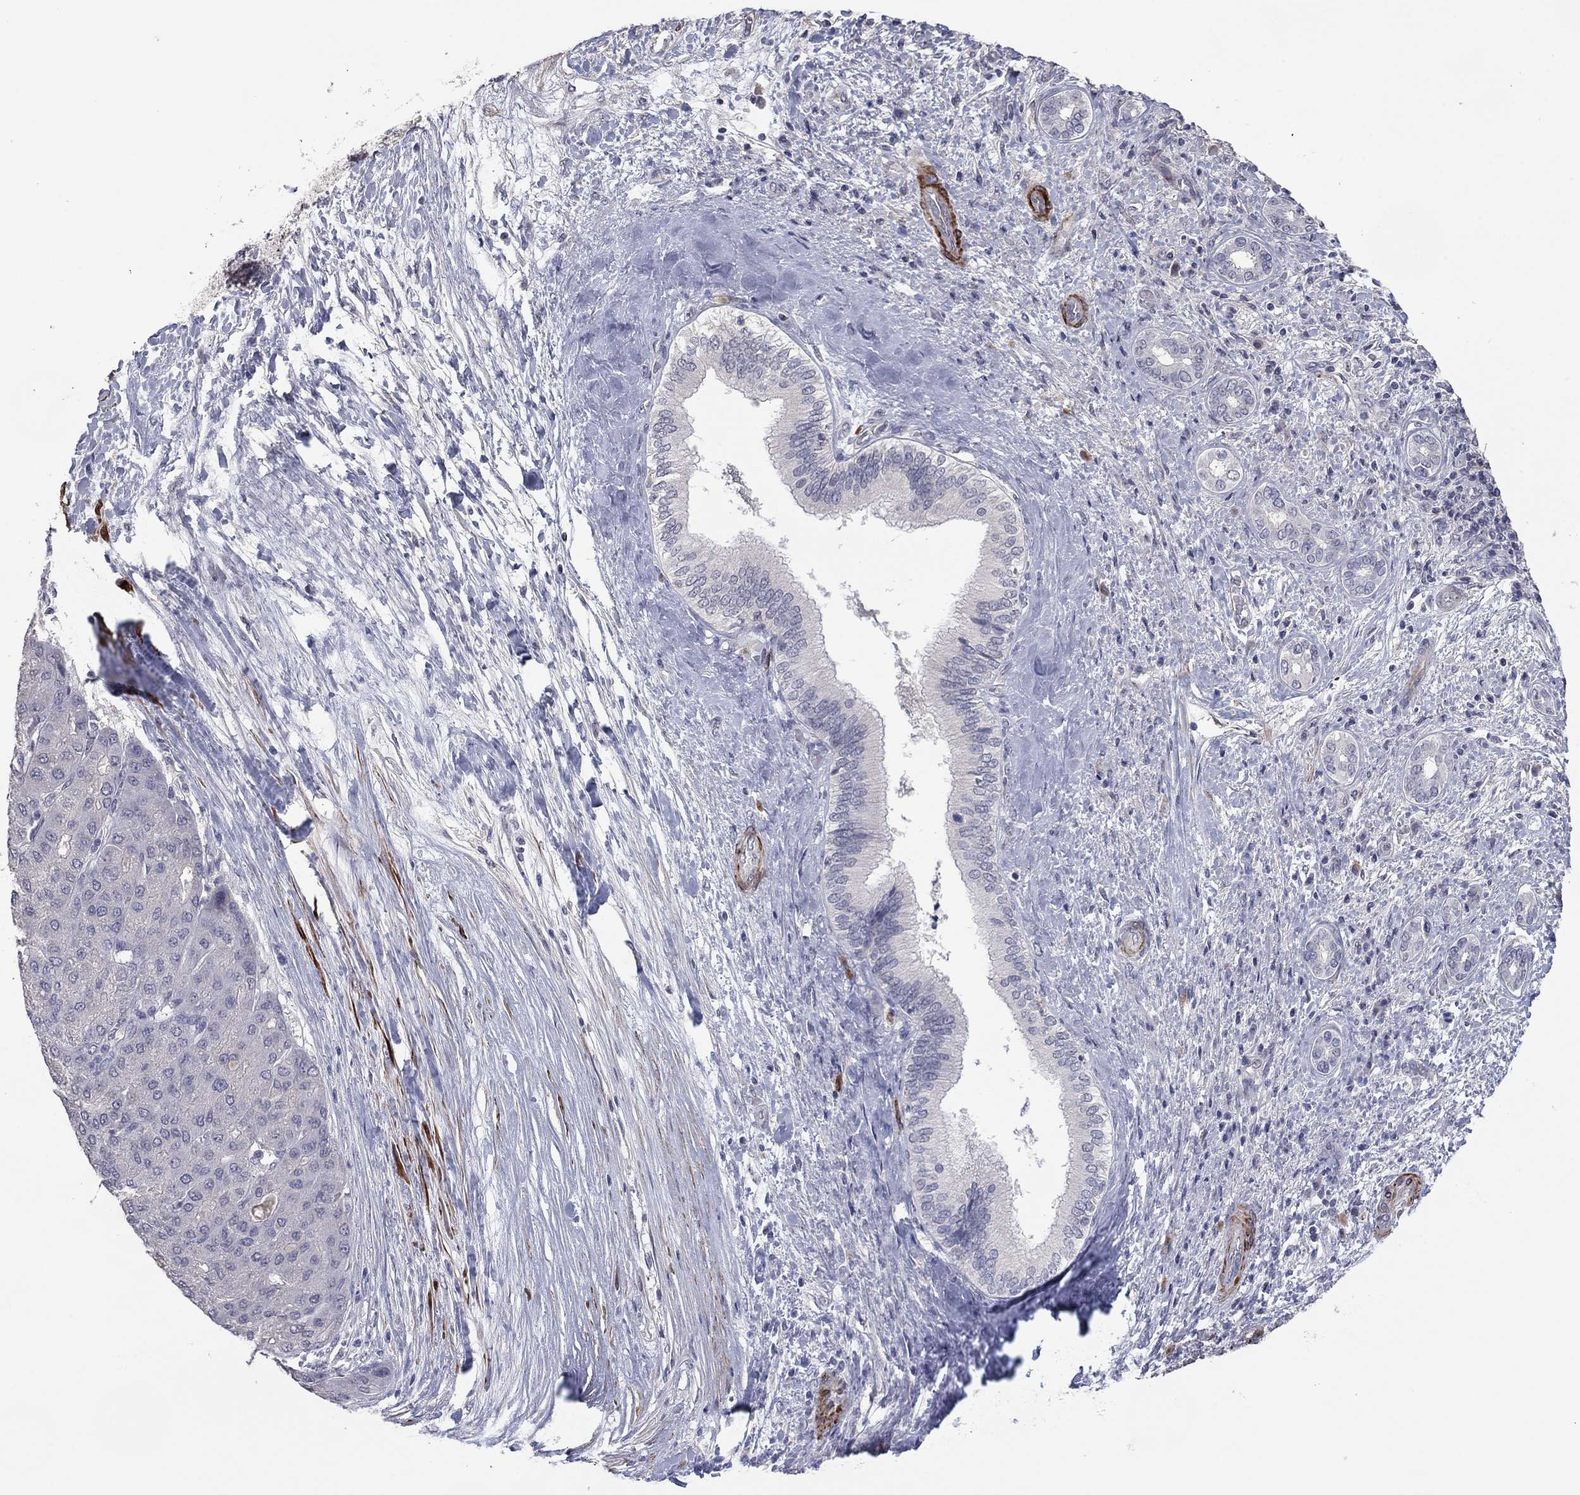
{"staining": {"intensity": "negative", "quantity": "none", "location": "none"}, "tissue": "liver cancer", "cell_type": "Tumor cells", "image_type": "cancer", "snomed": [{"axis": "morphology", "description": "Carcinoma, Hepatocellular, NOS"}, {"axis": "topography", "description": "Liver"}], "caption": "This is an immunohistochemistry (IHC) histopathology image of human liver cancer. There is no expression in tumor cells.", "gene": "IP6K3", "patient": {"sex": "male", "age": 65}}